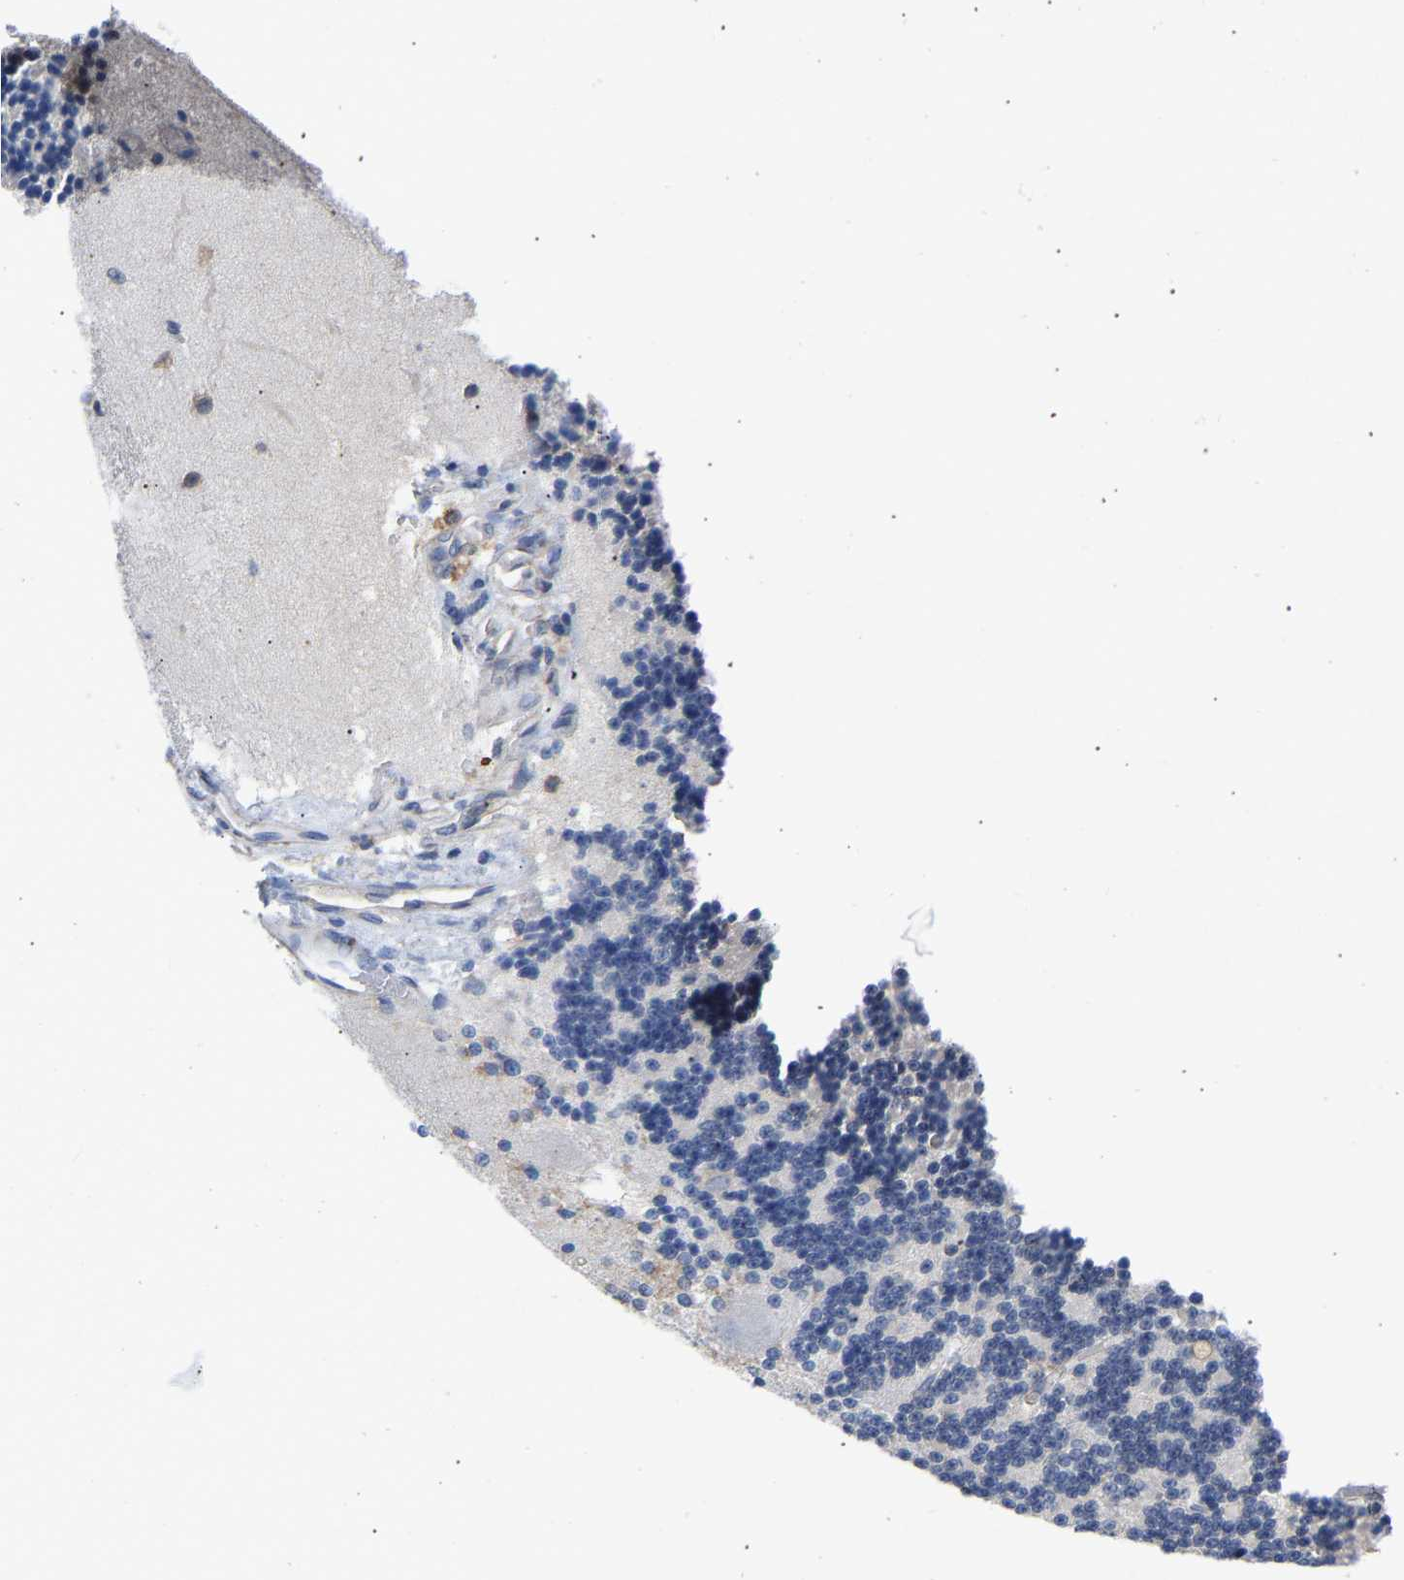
{"staining": {"intensity": "negative", "quantity": "none", "location": "none"}, "tissue": "cerebellum", "cell_type": "Cells in granular layer", "image_type": "normal", "snomed": [{"axis": "morphology", "description": "Normal tissue, NOS"}, {"axis": "topography", "description": "Cerebellum"}], "caption": "Micrograph shows no protein expression in cells in granular layer of normal cerebellum. (DAB IHC with hematoxylin counter stain).", "gene": "P4HB", "patient": {"sex": "female", "age": 54}}